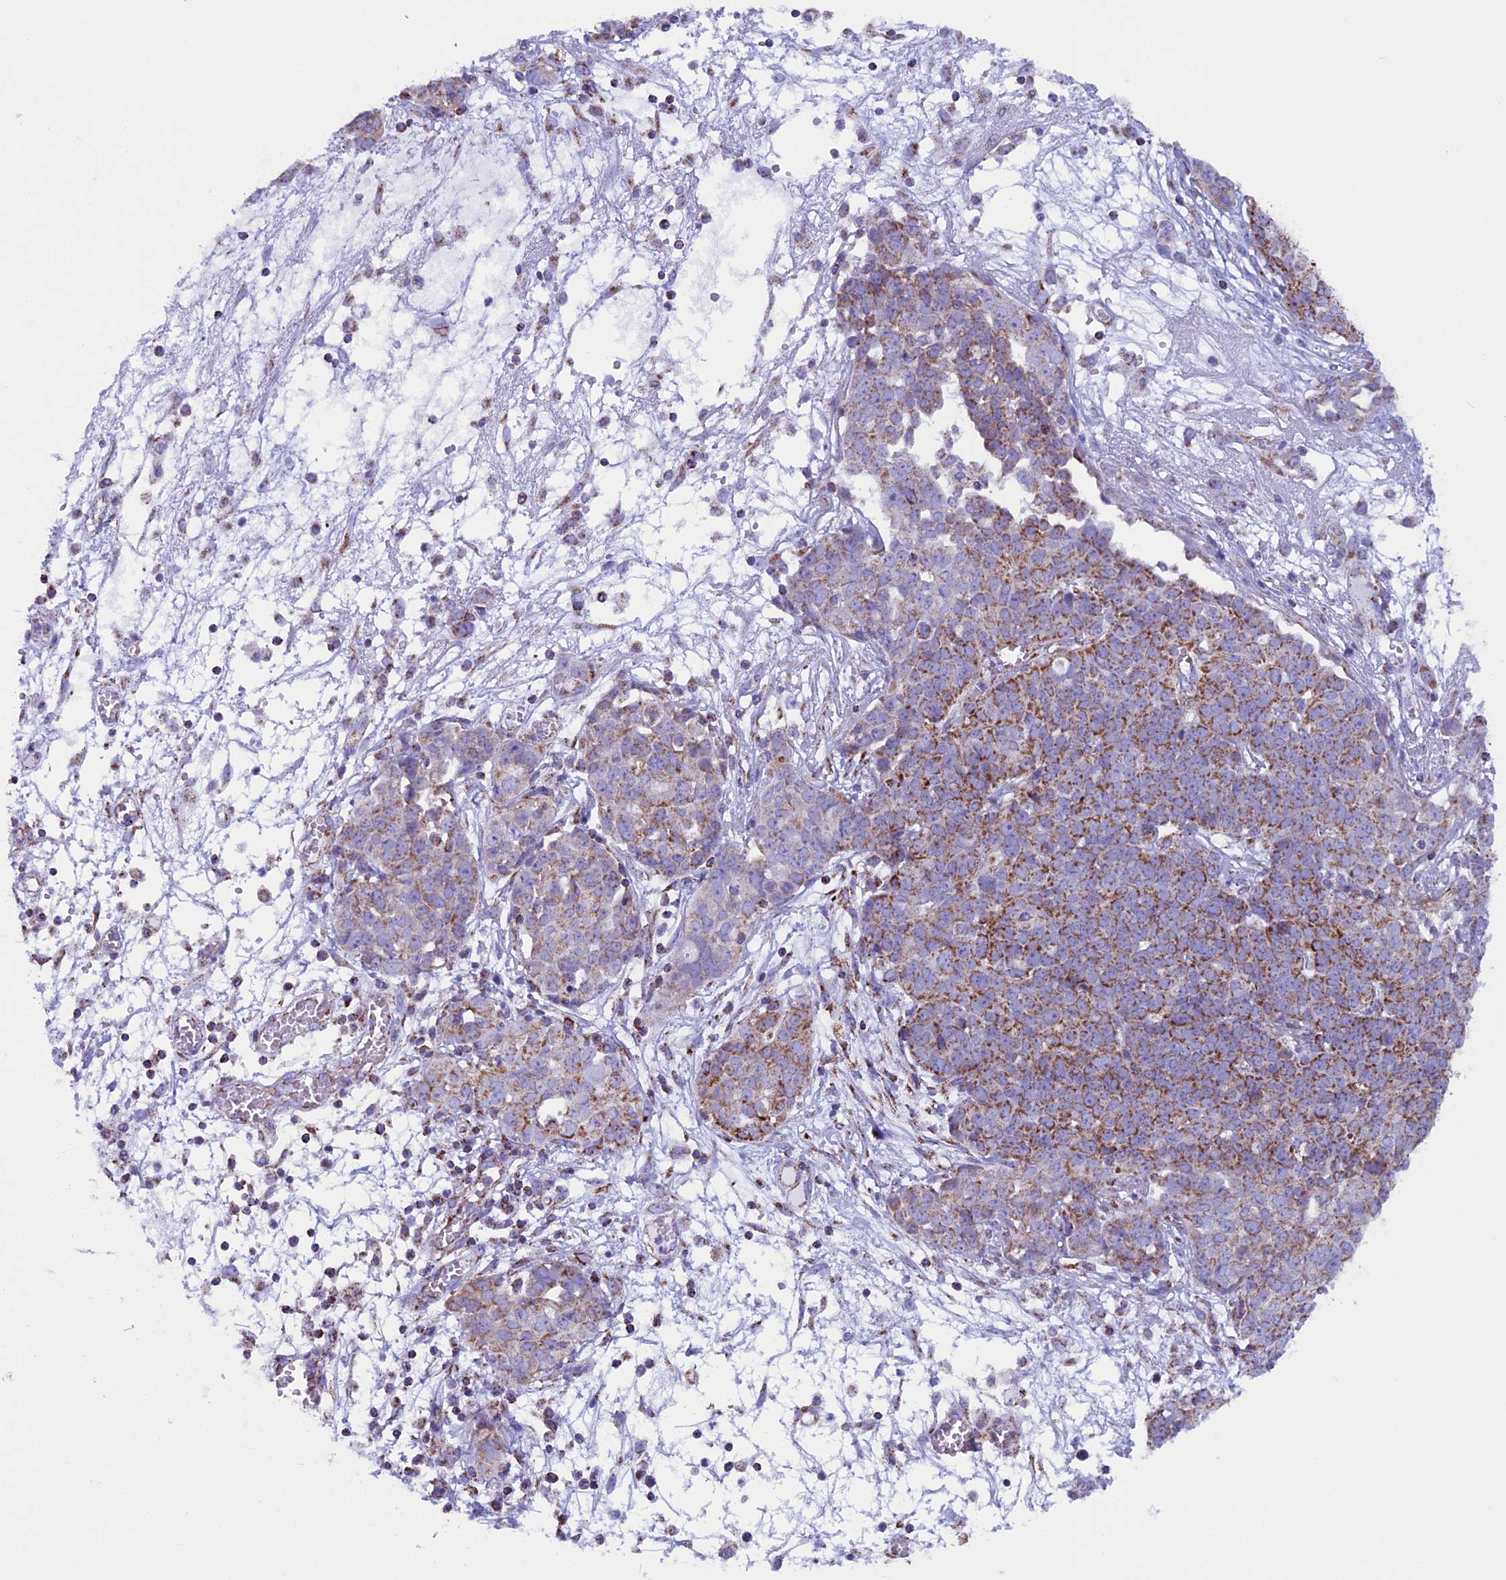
{"staining": {"intensity": "moderate", "quantity": "<25%", "location": "cytoplasmic/membranous"}, "tissue": "ovarian cancer", "cell_type": "Tumor cells", "image_type": "cancer", "snomed": [{"axis": "morphology", "description": "Cystadenocarcinoma, serous, NOS"}, {"axis": "topography", "description": "Soft tissue"}, {"axis": "topography", "description": "Ovary"}], "caption": "Ovarian cancer (serous cystadenocarcinoma) stained for a protein reveals moderate cytoplasmic/membranous positivity in tumor cells.", "gene": "ICA1L", "patient": {"sex": "female", "age": 57}}